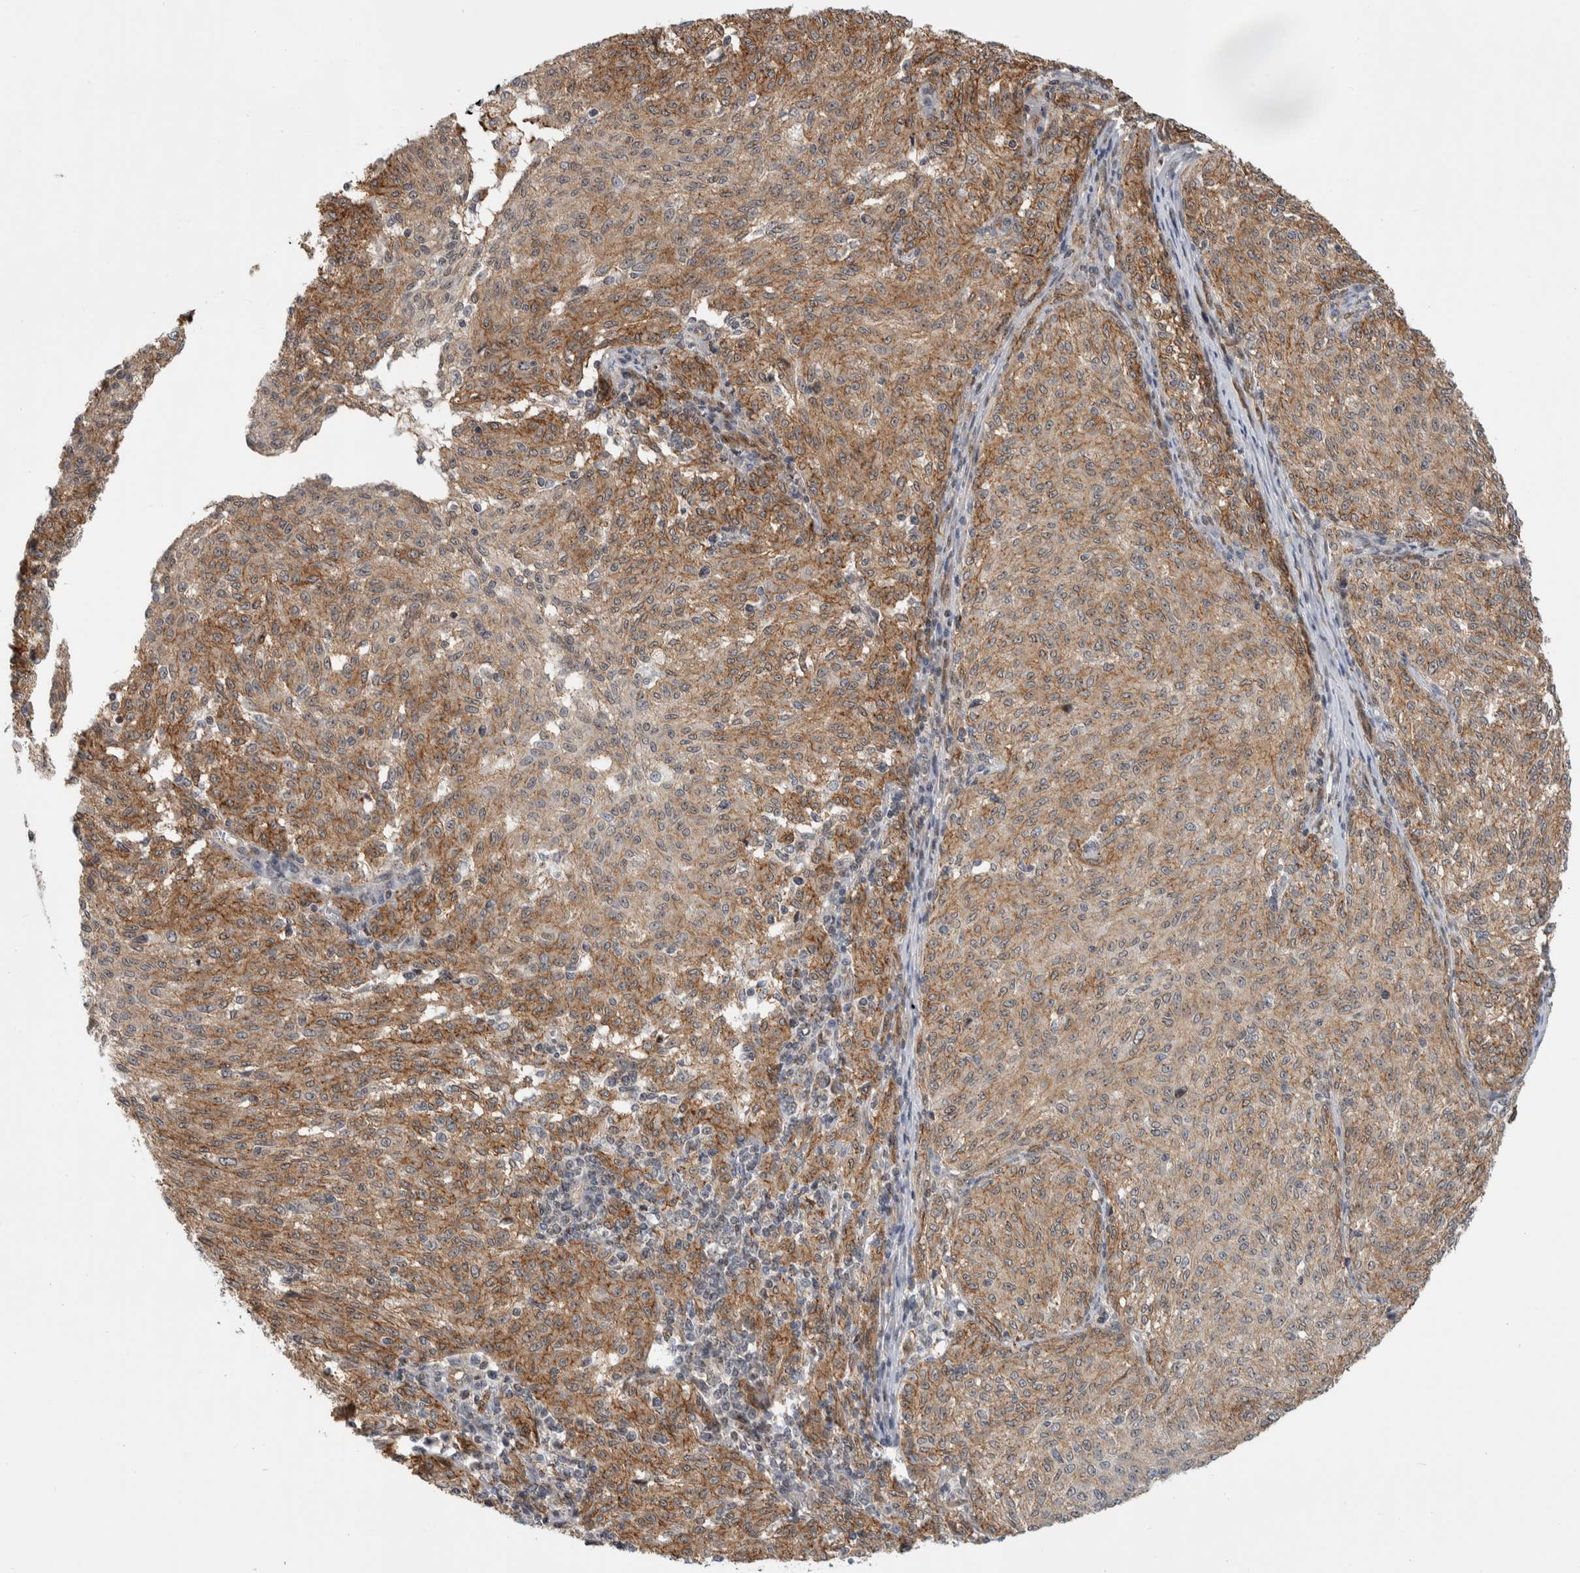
{"staining": {"intensity": "moderate", "quantity": ">75%", "location": "cytoplasmic/membranous"}, "tissue": "melanoma", "cell_type": "Tumor cells", "image_type": "cancer", "snomed": [{"axis": "morphology", "description": "Malignant melanoma, NOS"}, {"axis": "topography", "description": "Skin"}], "caption": "This photomicrograph reveals immunohistochemistry staining of melanoma, with medium moderate cytoplasmic/membranous positivity in about >75% of tumor cells.", "gene": "MSL1", "patient": {"sex": "female", "age": 72}}